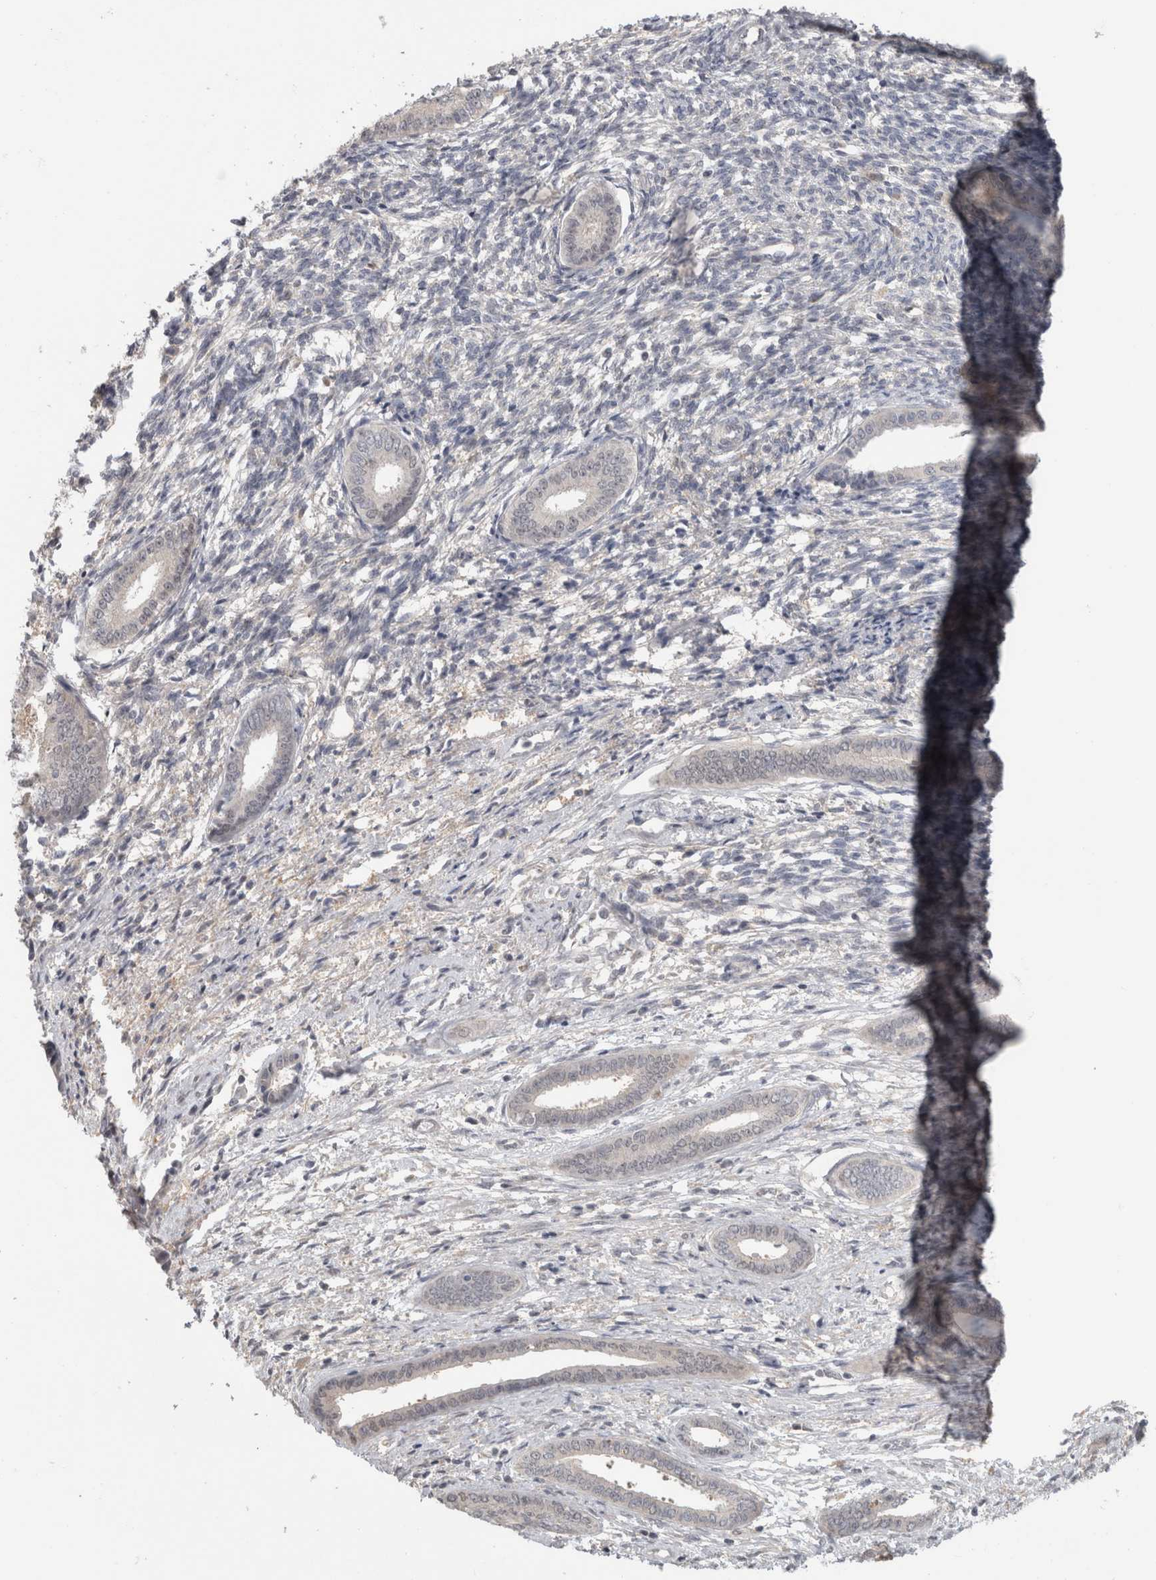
{"staining": {"intensity": "negative", "quantity": "none", "location": "none"}, "tissue": "endometrium", "cell_type": "Cells in endometrial stroma", "image_type": "normal", "snomed": [{"axis": "morphology", "description": "Normal tissue, NOS"}, {"axis": "topography", "description": "Endometrium"}], "caption": "Immunohistochemistry (IHC) of benign human endometrium reveals no positivity in cells in endometrial stroma. The staining was performed using DAB (3,3'-diaminobenzidine) to visualize the protein expression in brown, while the nuclei were stained in blue with hematoxylin (Magnification: 20x).", "gene": "PIGP", "patient": {"sex": "female", "age": 56}}